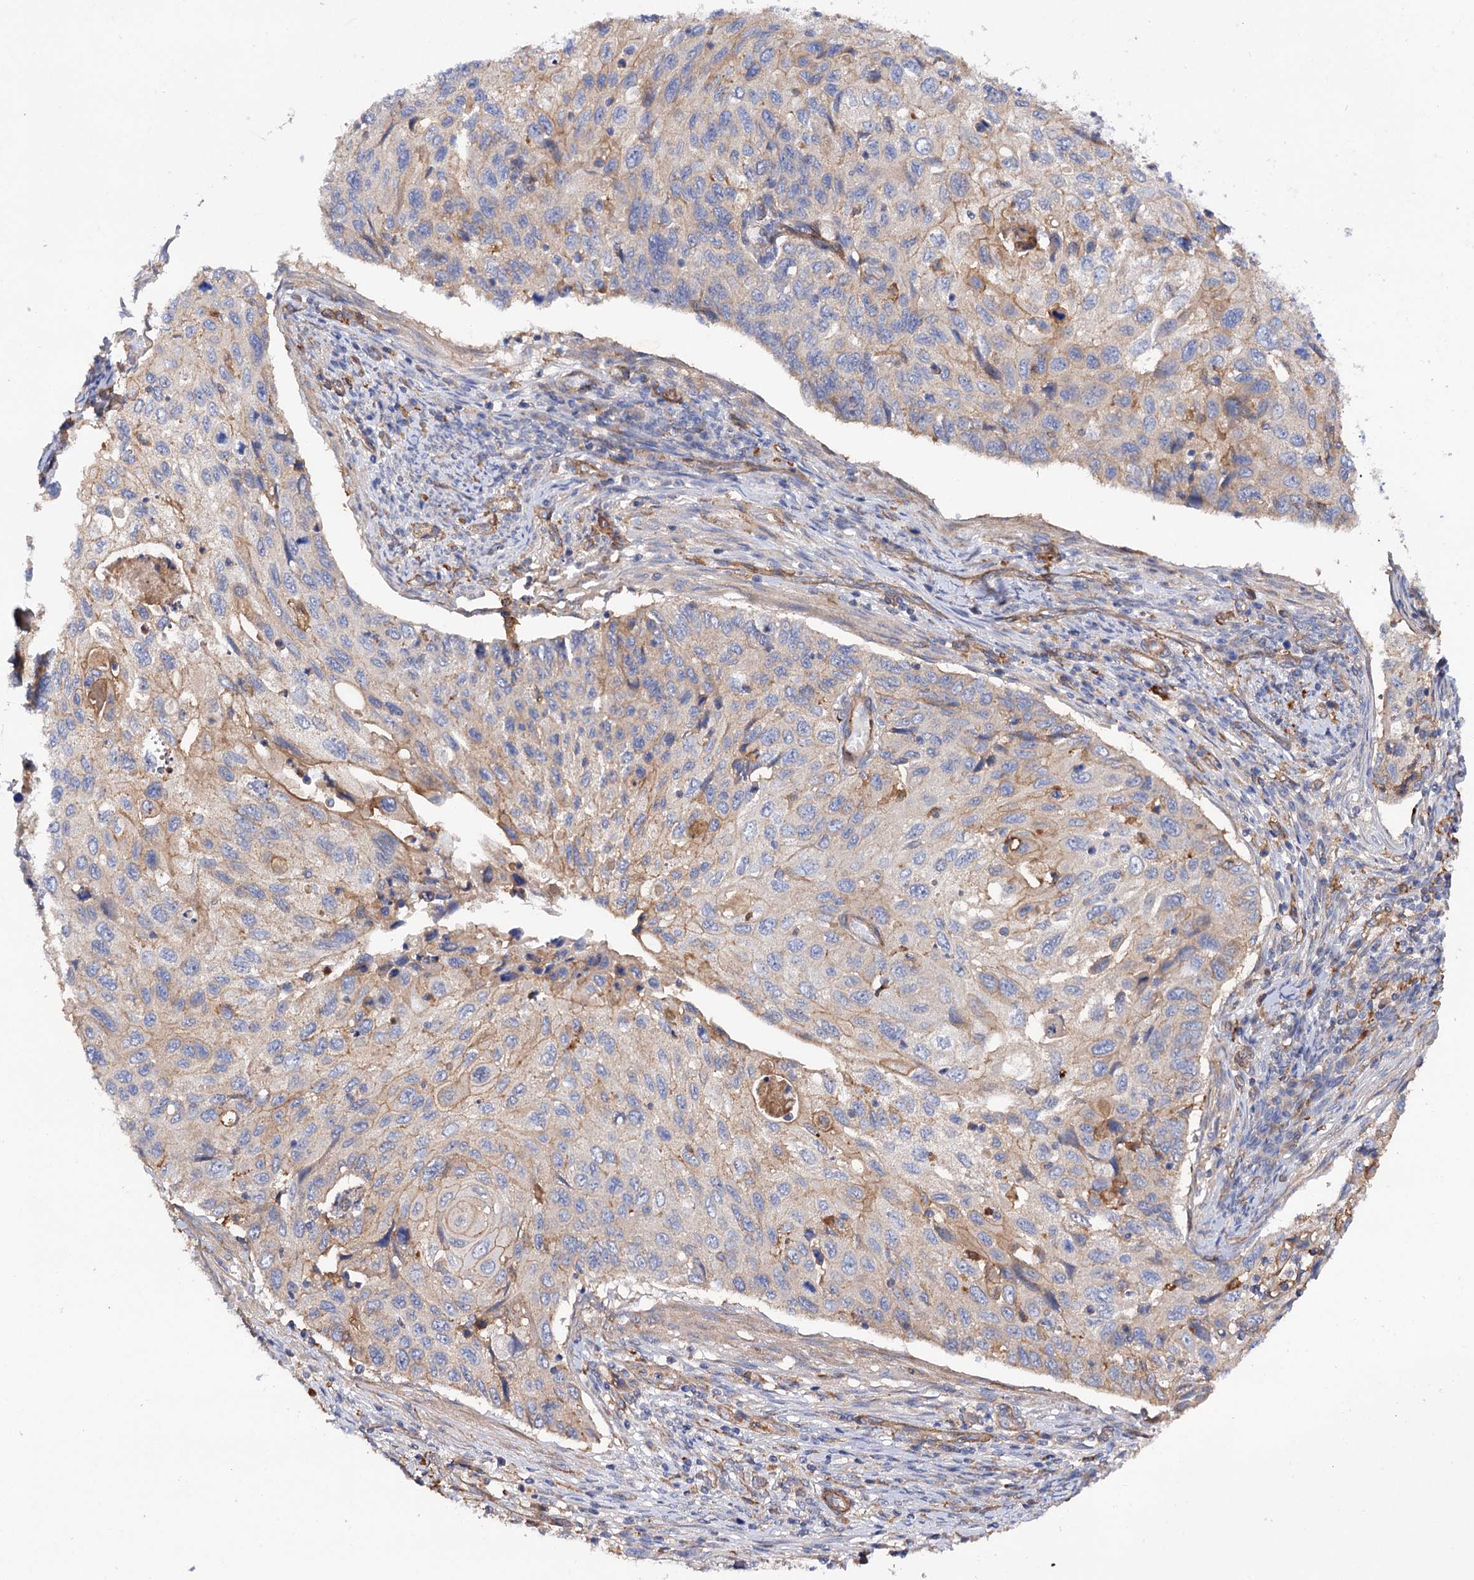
{"staining": {"intensity": "weak", "quantity": "<25%", "location": "cytoplasmic/membranous"}, "tissue": "cervical cancer", "cell_type": "Tumor cells", "image_type": "cancer", "snomed": [{"axis": "morphology", "description": "Squamous cell carcinoma, NOS"}, {"axis": "topography", "description": "Cervix"}], "caption": "Human cervical cancer stained for a protein using immunohistochemistry (IHC) demonstrates no staining in tumor cells.", "gene": "CSAD", "patient": {"sex": "female", "age": 70}}